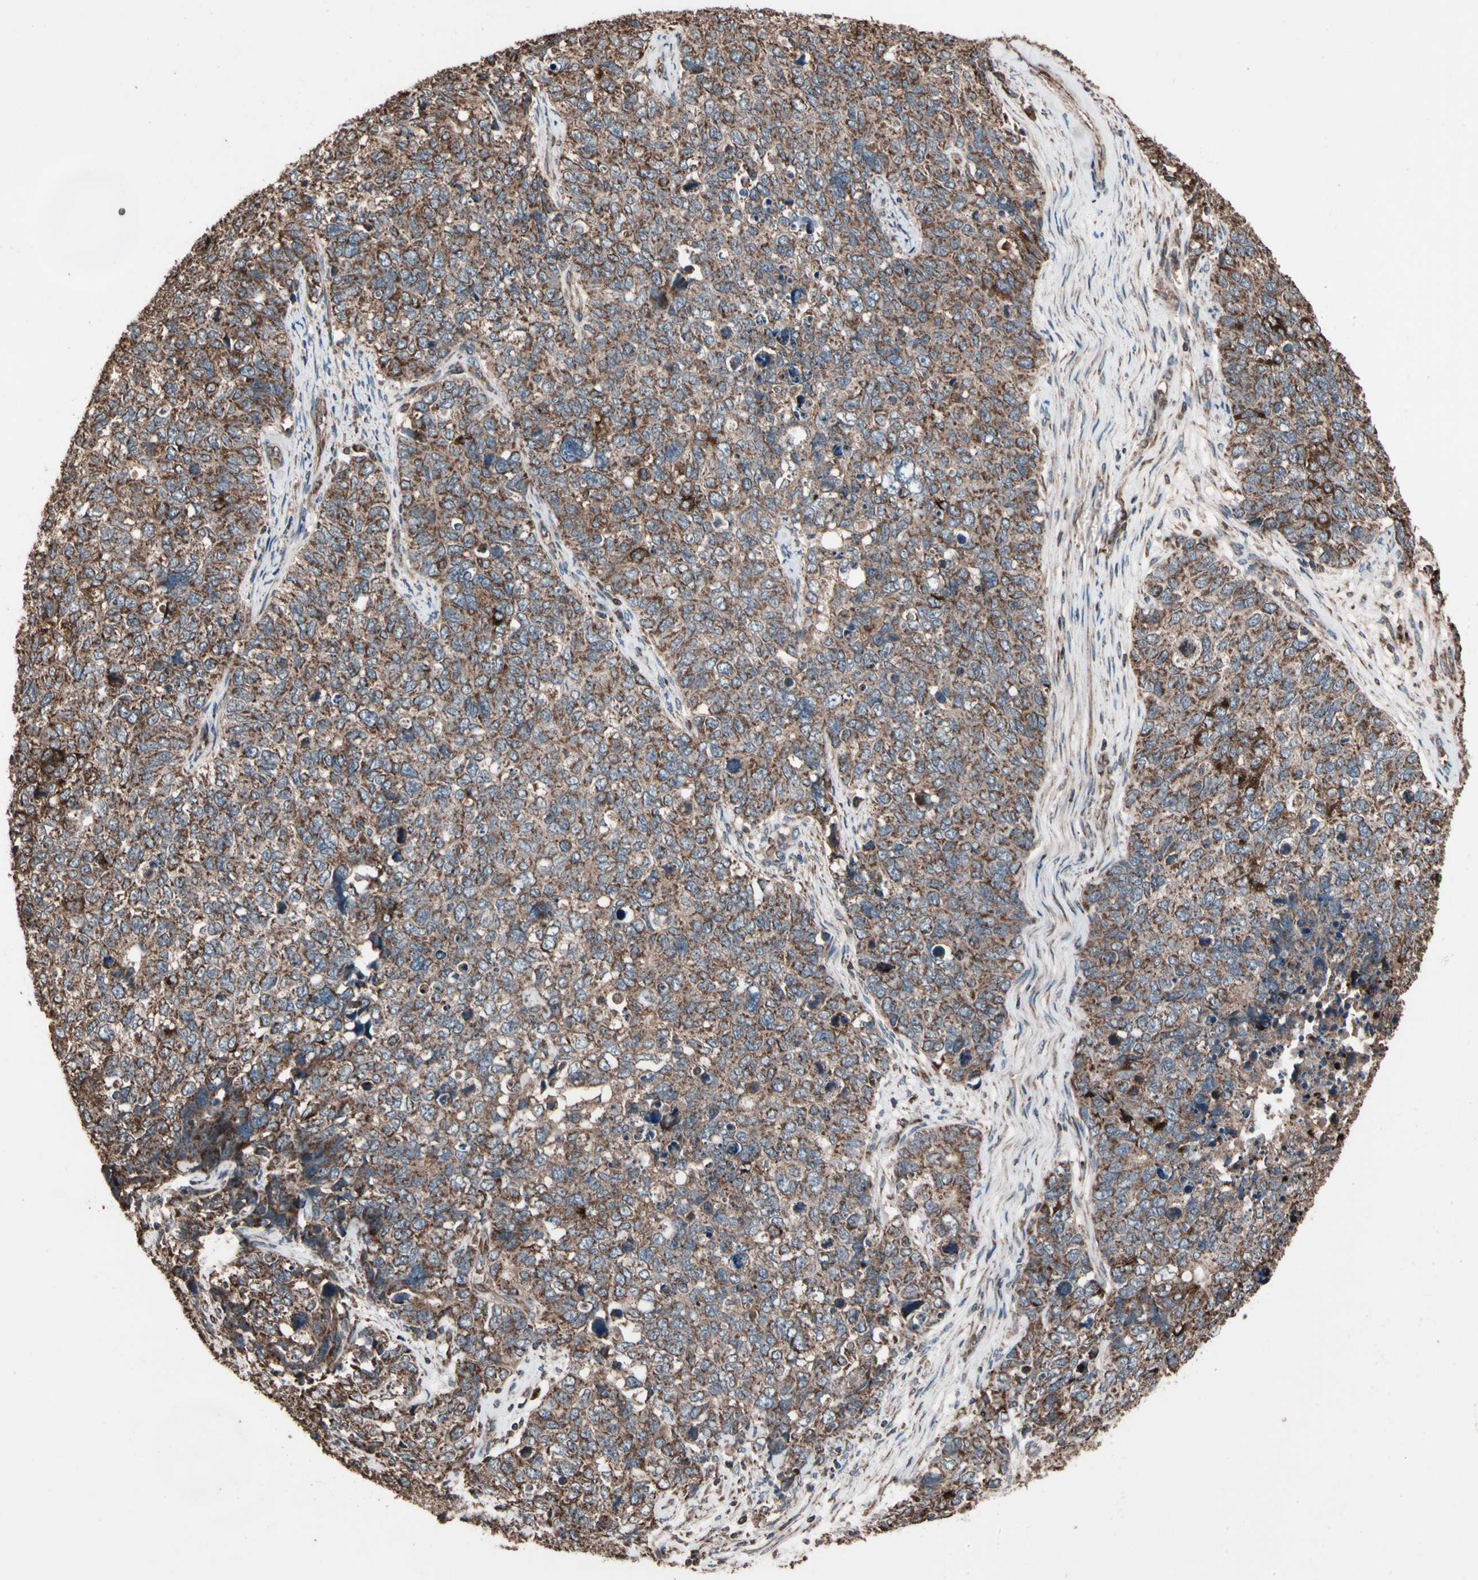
{"staining": {"intensity": "strong", "quantity": ">75%", "location": "cytoplasmic/membranous"}, "tissue": "cervical cancer", "cell_type": "Tumor cells", "image_type": "cancer", "snomed": [{"axis": "morphology", "description": "Squamous cell carcinoma, NOS"}, {"axis": "topography", "description": "Cervix"}], "caption": "DAB immunohistochemical staining of cervical cancer (squamous cell carcinoma) demonstrates strong cytoplasmic/membranous protein staining in about >75% of tumor cells.", "gene": "MRPL2", "patient": {"sex": "female", "age": 63}}